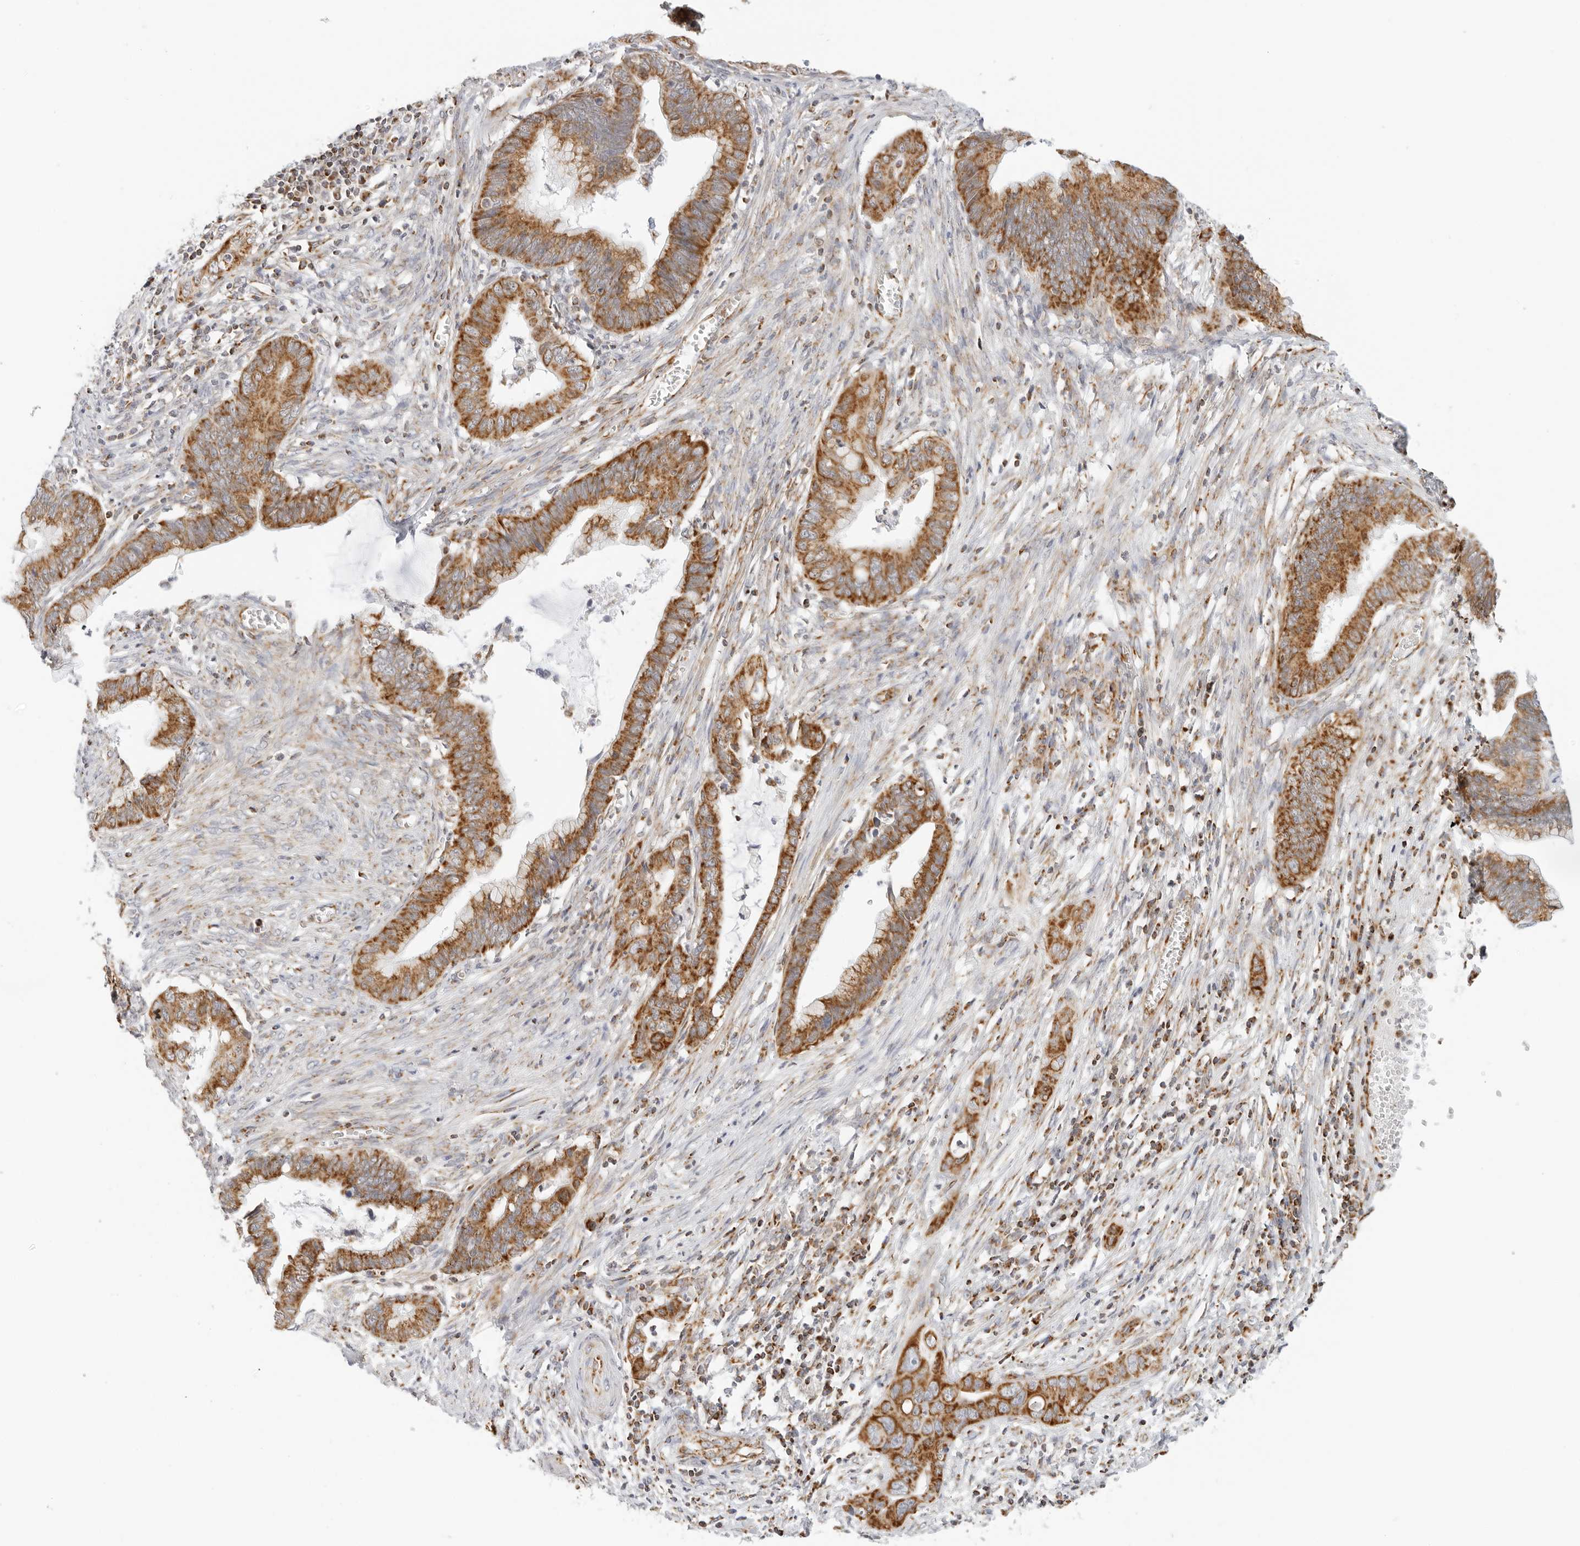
{"staining": {"intensity": "moderate", "quantity": ">75%", "location": "cytoplasmic/membranous"}, "tissue": "cervical cancer", "cell_type": "Tumor cells", "image_type": "cancer", "snomed": [{"axis": "morphology", "description": "Adenocarcinoma, NOS"}, {"axis": "topography", "description": "Cervix"}], "caption": "Cervical cancer (adenocarcinoma) stained with a protein marker shows moderate staining in tumor cells.", "gene": "RC3H1", "patient": {"sex": "female", "age": 44}}